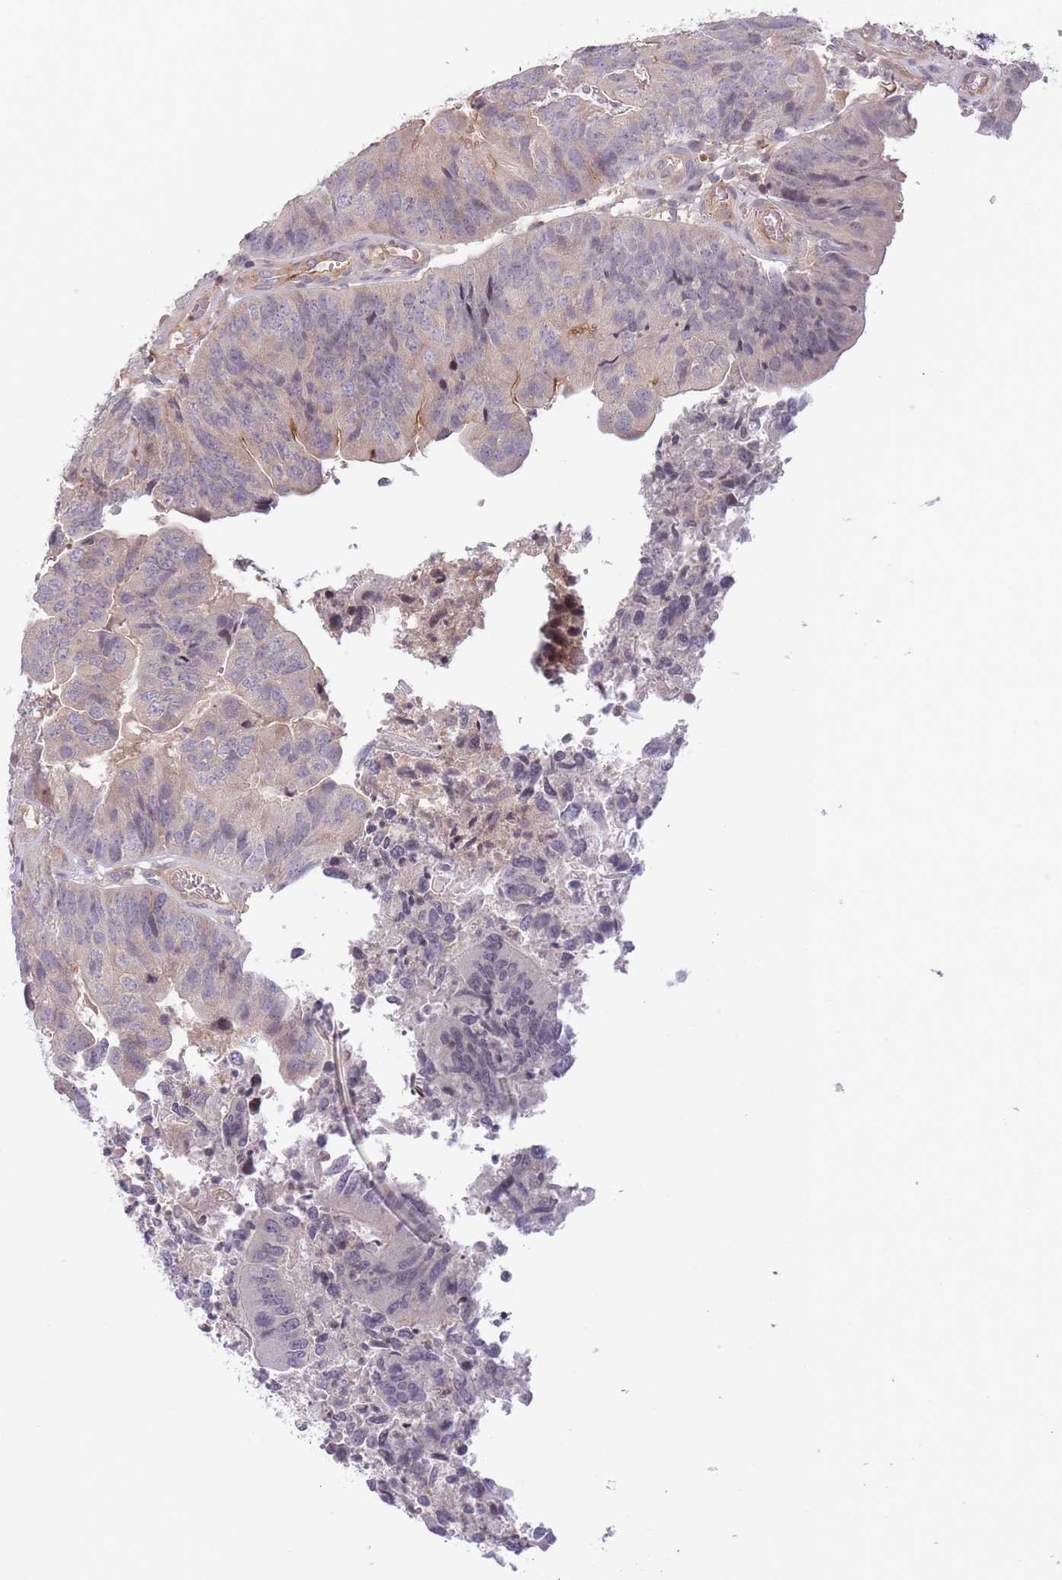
{"staining": {"intensity": "negative", "quantity": "none", "location": "none"}, "tissue": "colorectal cancer", "cell_type": "Tumor cells", "image_type": "cancer", "snomed": [{"axis": "morphology", "description": "Adenocarcinoma, NOS"}, {"axis": "topography", "description": "Colon"}], "caption": "Immunohistochemistry (IHC) image of neoplastic tissue: human colorectal adenocarcinoma stained with DAB (3,3'-diaminobenzidine) displays no significant protein staining in tumor cells.", "gene": "SLC35F5", "patient": {"sex": "female", "age": 67}}